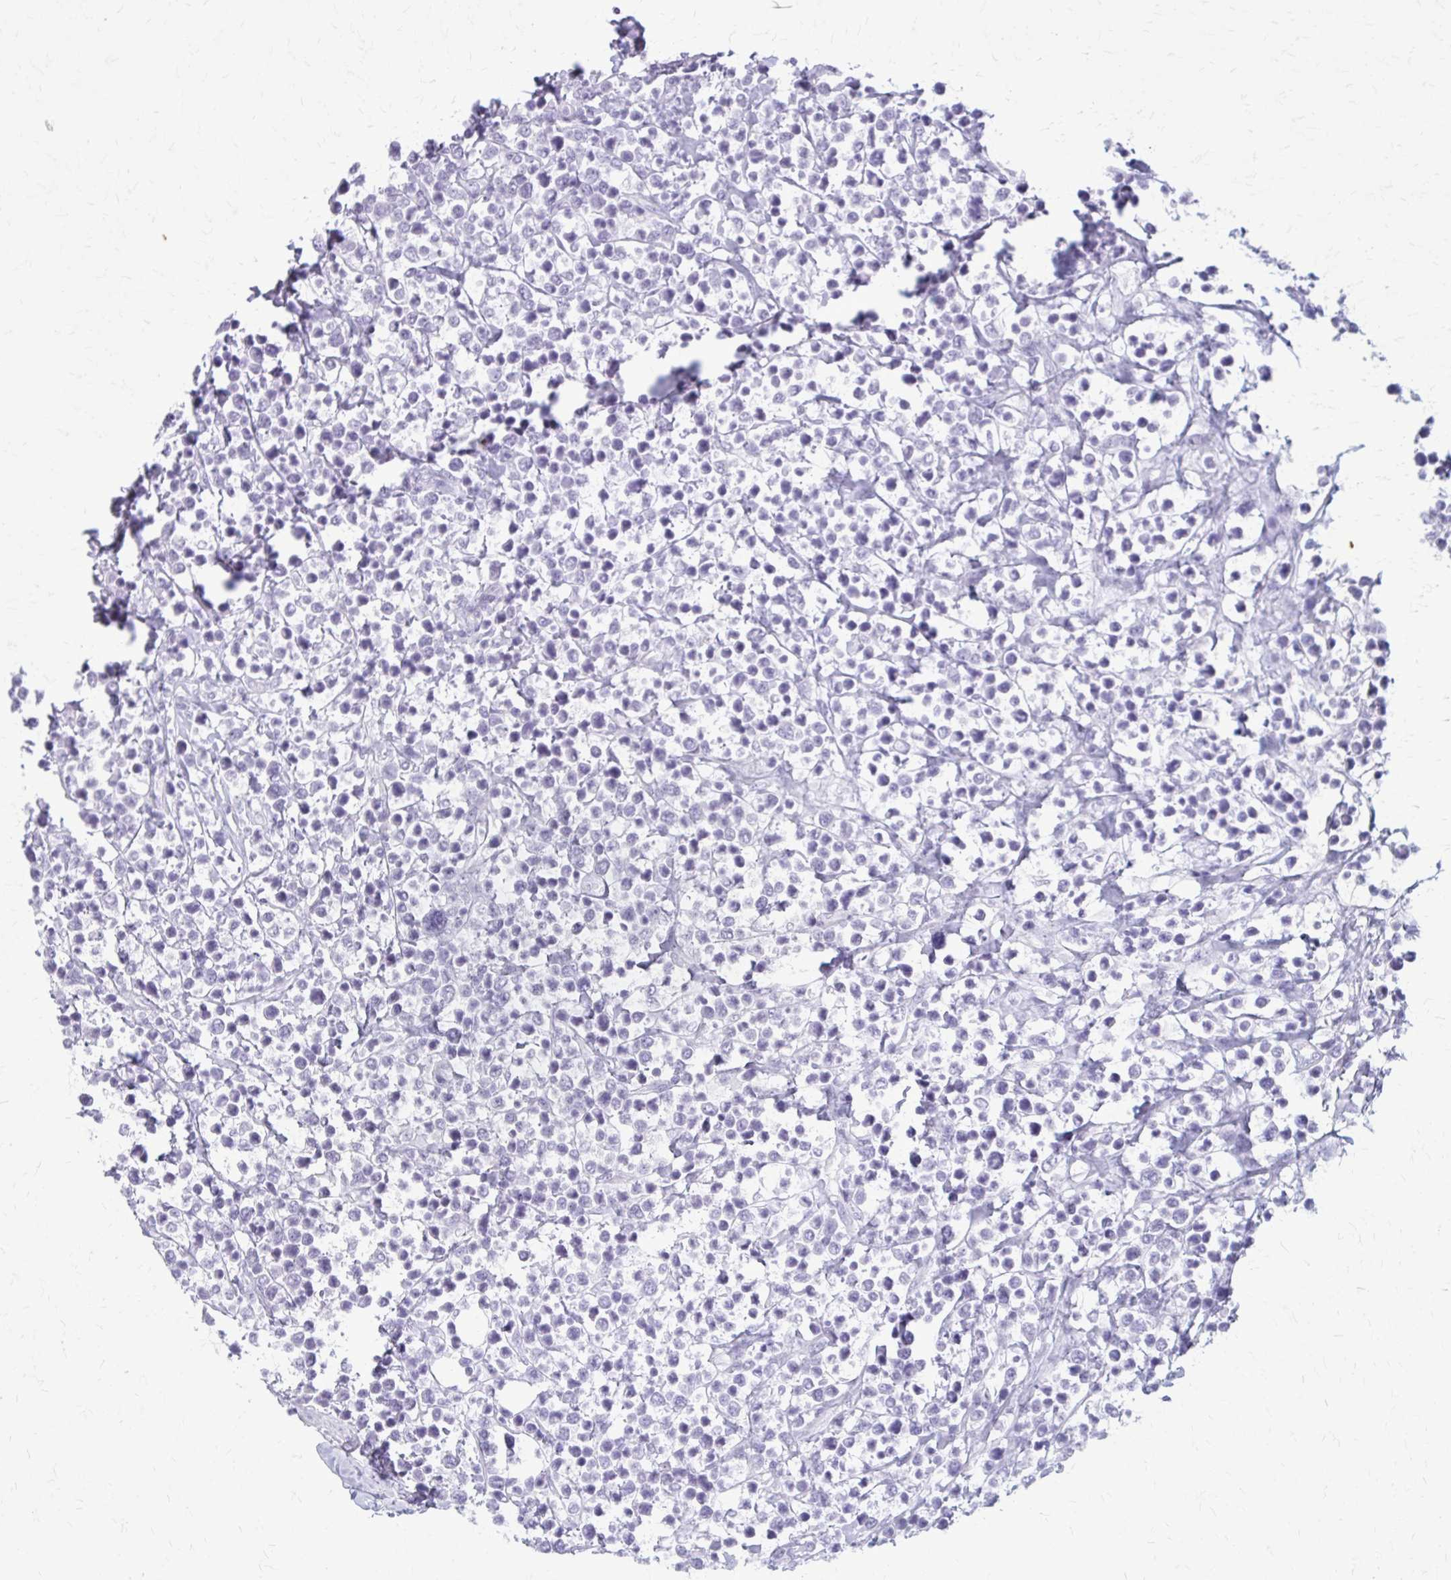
{"staining": {"intensity": "negative", "quantity": "none", "location": "none"}, "tissue": "lymphoma", "cell_type": "Tumor cells", "image_type": "cancer", "snomed": [{"axis": "morphology", "description": "Malignant lymphoma, non-Hodgkin's type, High grade"}, {"axis": "topography", "description": "Soft tissue"}], "caption": "Immunohistochemistry micrograph of neoplastic tissue: lymphoma stained with DAB (3,3'-diaminobenzidine) shows no significant protein expression in tumor cells.", "gene": "KRT5", "patient": {"sex": "female", "age": 56}}